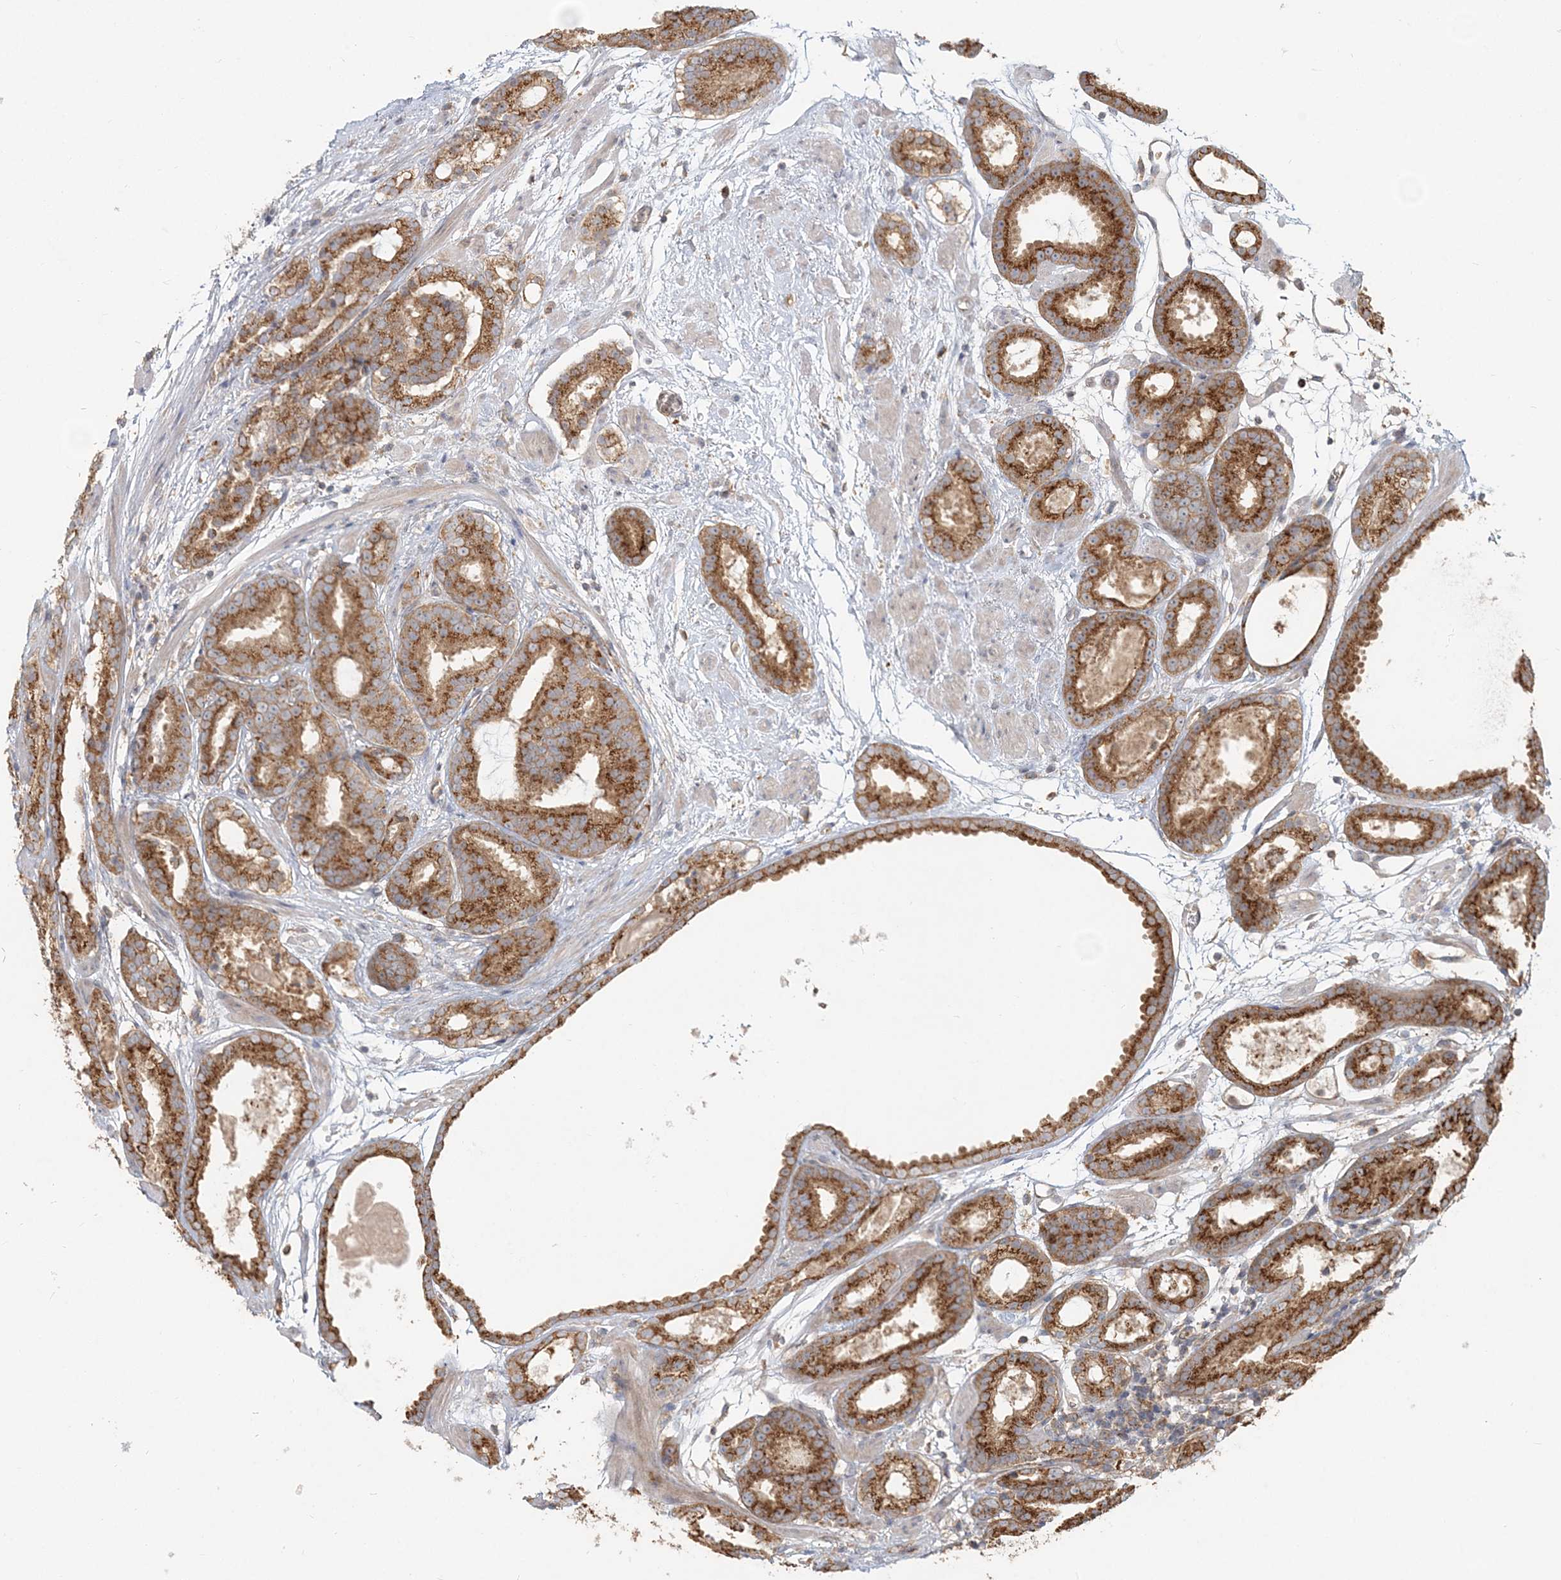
{"staining": {"intensity": "strong", "quantity": ">75%", "location": "cytoplasmic/membranous"}, "tissue": "prostate cancer", "cell_type": "Tumor cells", "image_type": "cancer", "snomed": [{"axis": "morphology", "description": "Adenocarcinoma, Low grade"}, {"axis": "topography", "description": "Prostate"}], "caption": "Protein analysis of prostate adenocarcinoma (low-grade) tissue exhibits strong cytoplasmic/membranous positivity in about >75% of tumor cells.", "gene": "RAB14", "patient": {"sex": "male", "age": 69}}